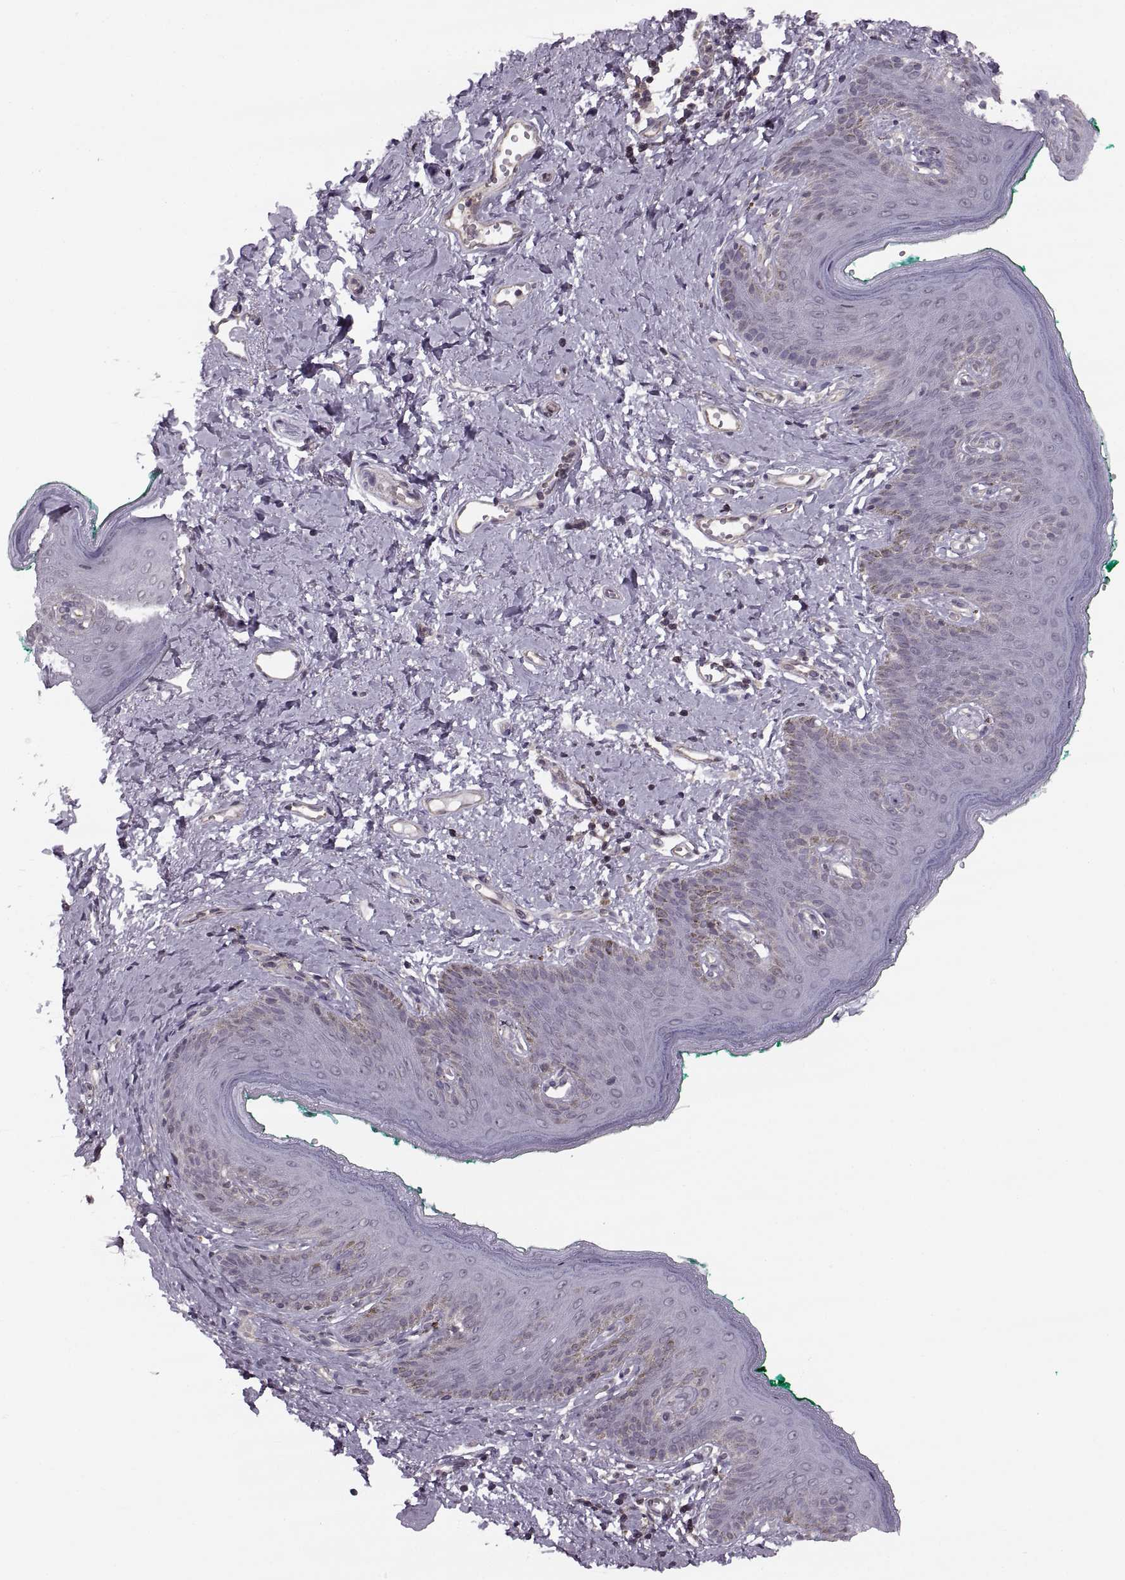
{"staining": {"intensity": "negative", "quantity": "none", "location": "none"}, "tissue": "skin", "cell_type": "Epidermal cells", "image_type": "normal", "snomed": [{"axis": "morphology", "description": "Normal tissue, NOS"}, {"axis": "topography", "description": "Vulva"}], "caption": "The immunohistochemistry (IHC) image has no significant staining in epidermal cells of skin. The staining is performed using DAB (3,3'-diaminobenzidine) brown chromogen with nuclei counter-stained in using hematoxylin.", "gene": "LUZP2", "patient": {"sex": "female", "age": 66}}